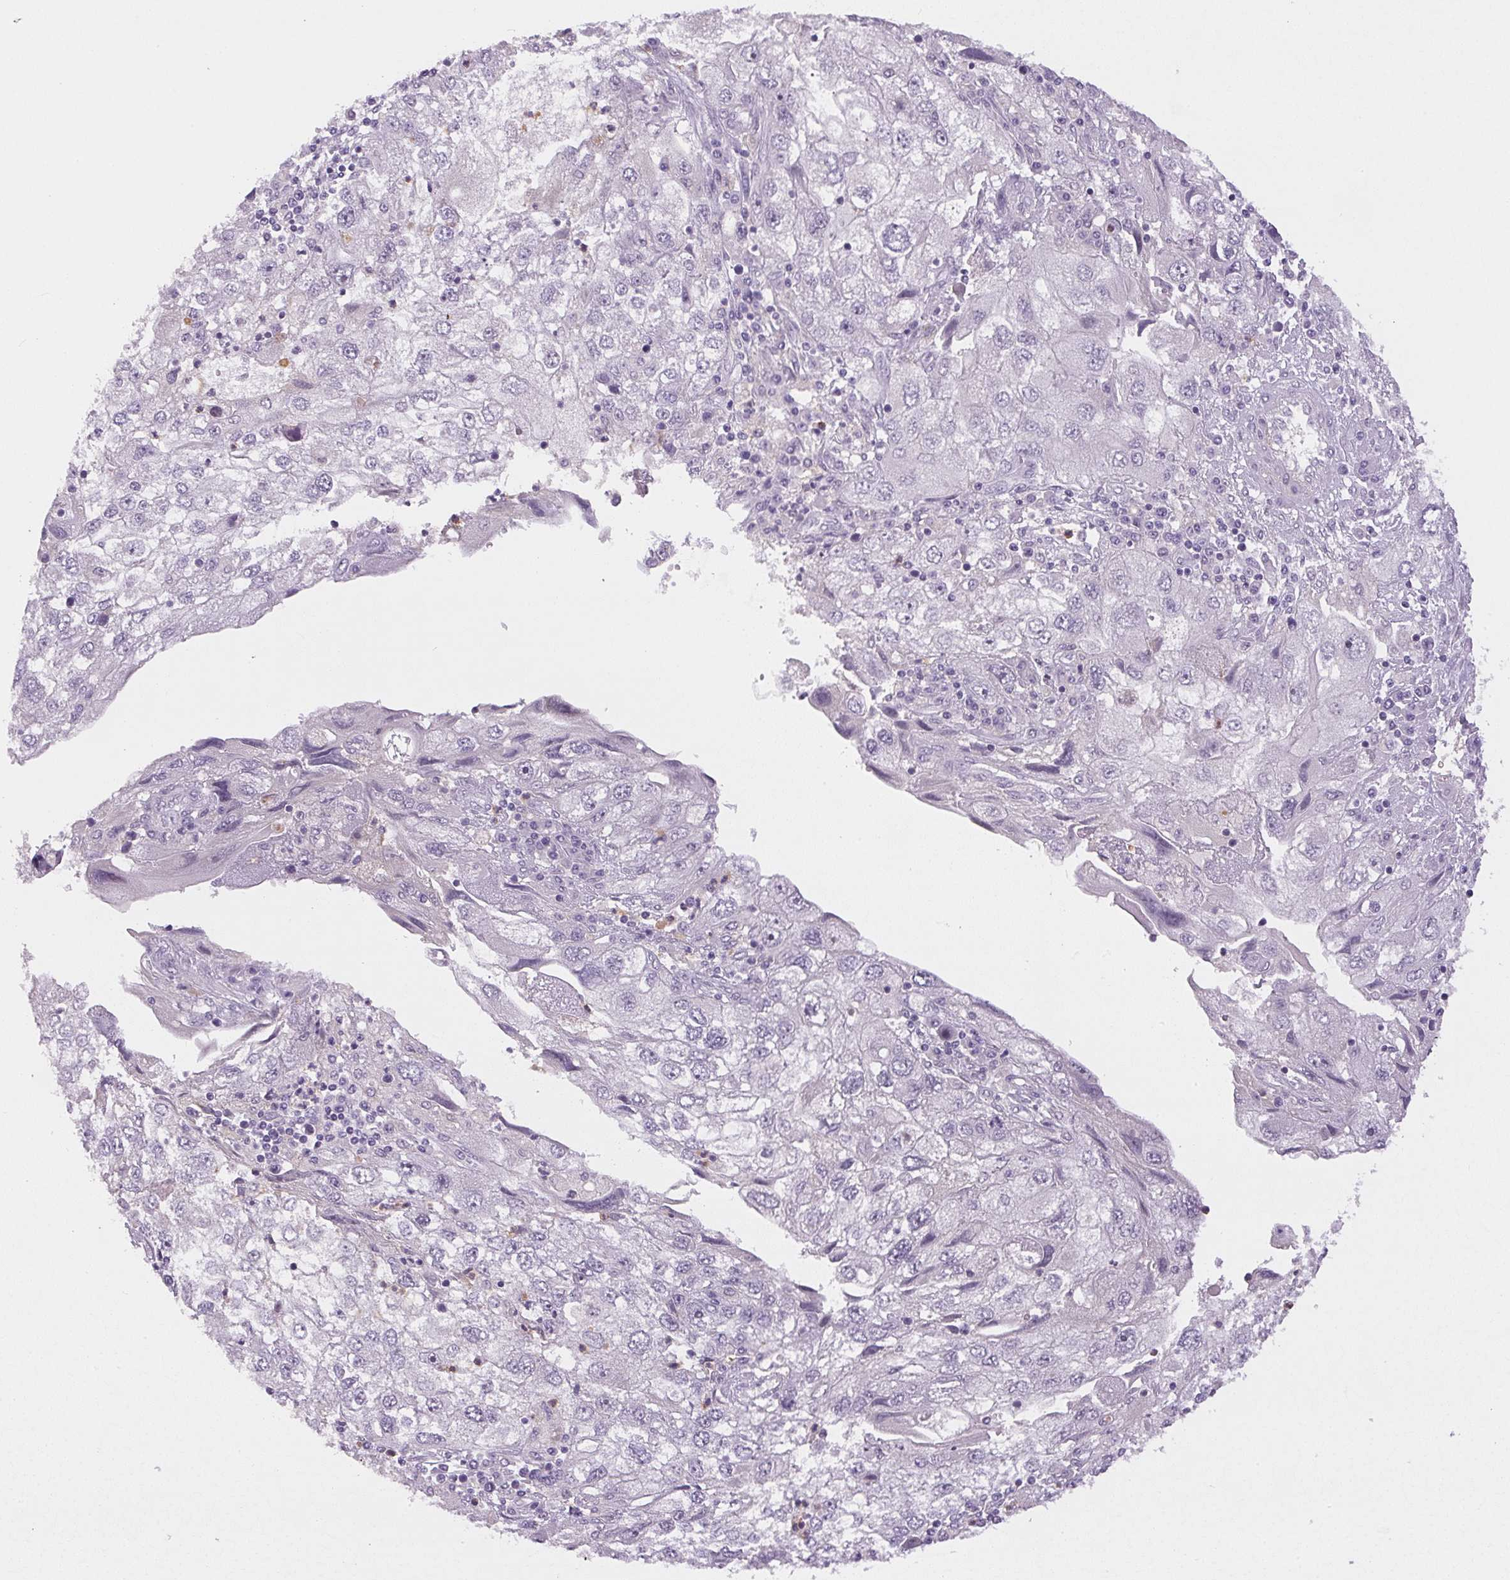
{"staining": {"intensity": "negative", "quantity": "none", "location": "none"}, "tissue": "endometrial cancer", "cell_type": "Tumor cells", "image_type": "cancer", "snomed": [{"axis": "morphology", "description": "Adenocarcinoma, NOS"}, {"axis": "topography", "description": "Endometrium"}], "caption": "DAB immunohistochemical staining of human adenocarcinoma (endometrial) exhibits no significant staining in tumor cells. (DAB immunohistochemistry (IHC) with hematoxylin counter stain).", "gene": "SGF29", "patient": {"sex": "female", "age": 49}}